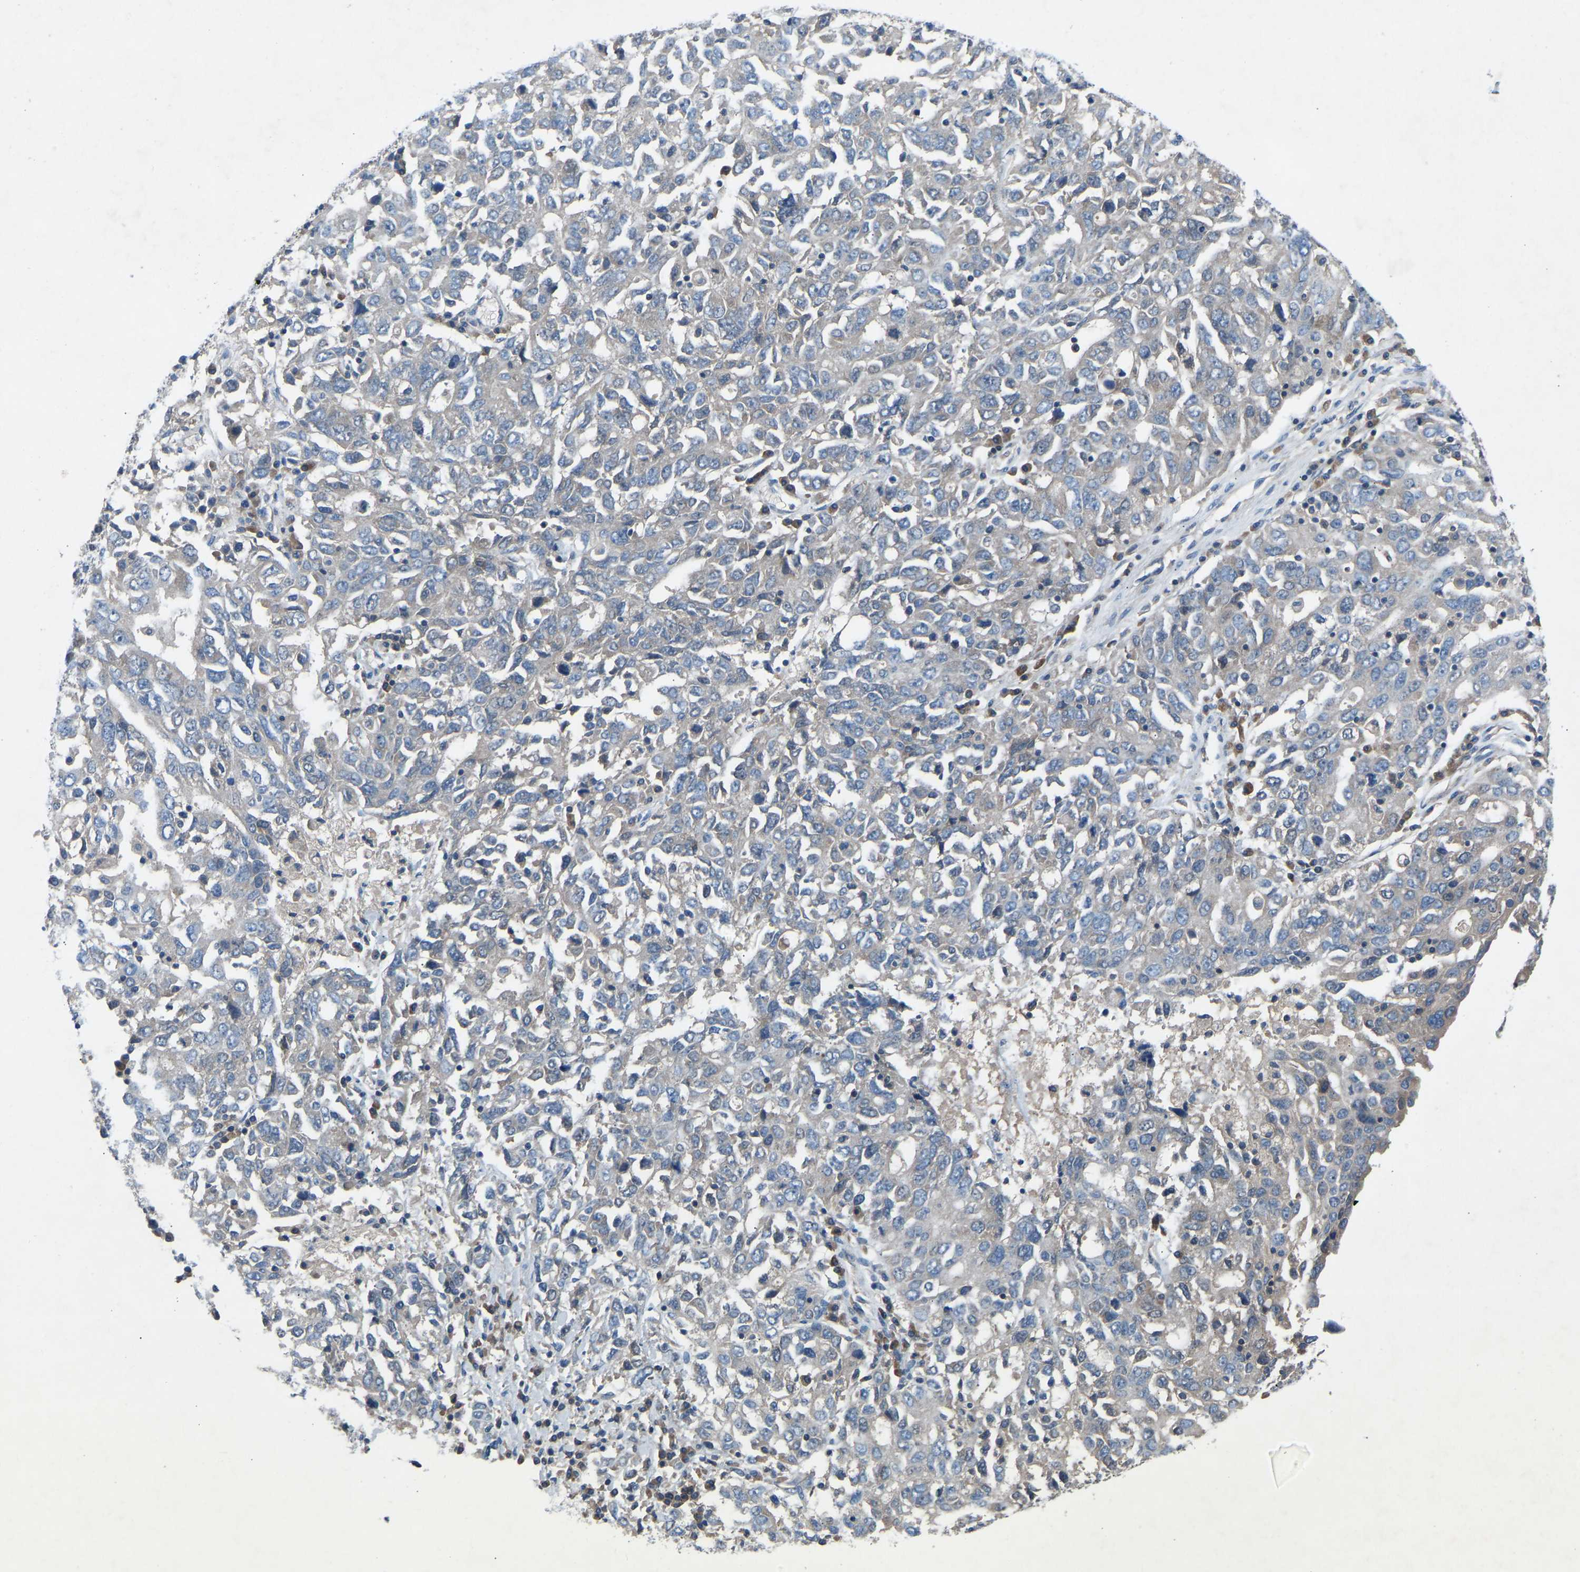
{"staining": {"intensity": "negative", "quantity": "none", "location": "none"}, "tissue": "ovarian cancer", "cell_type": "Tumor cells", "image_type": "cancer", "snomed": [{"axis": "morphology", "description": "Carcinoma, endometroid"}, {"axis": "topography", "description": "Ovary"}], "caption": "Human ovarian cancer stained for a protein using immunohistochemistry (IHC) reveals no expression in tumor cells.", "gene": "GRK6", "patient": {"sex": "female", "age": 62}}